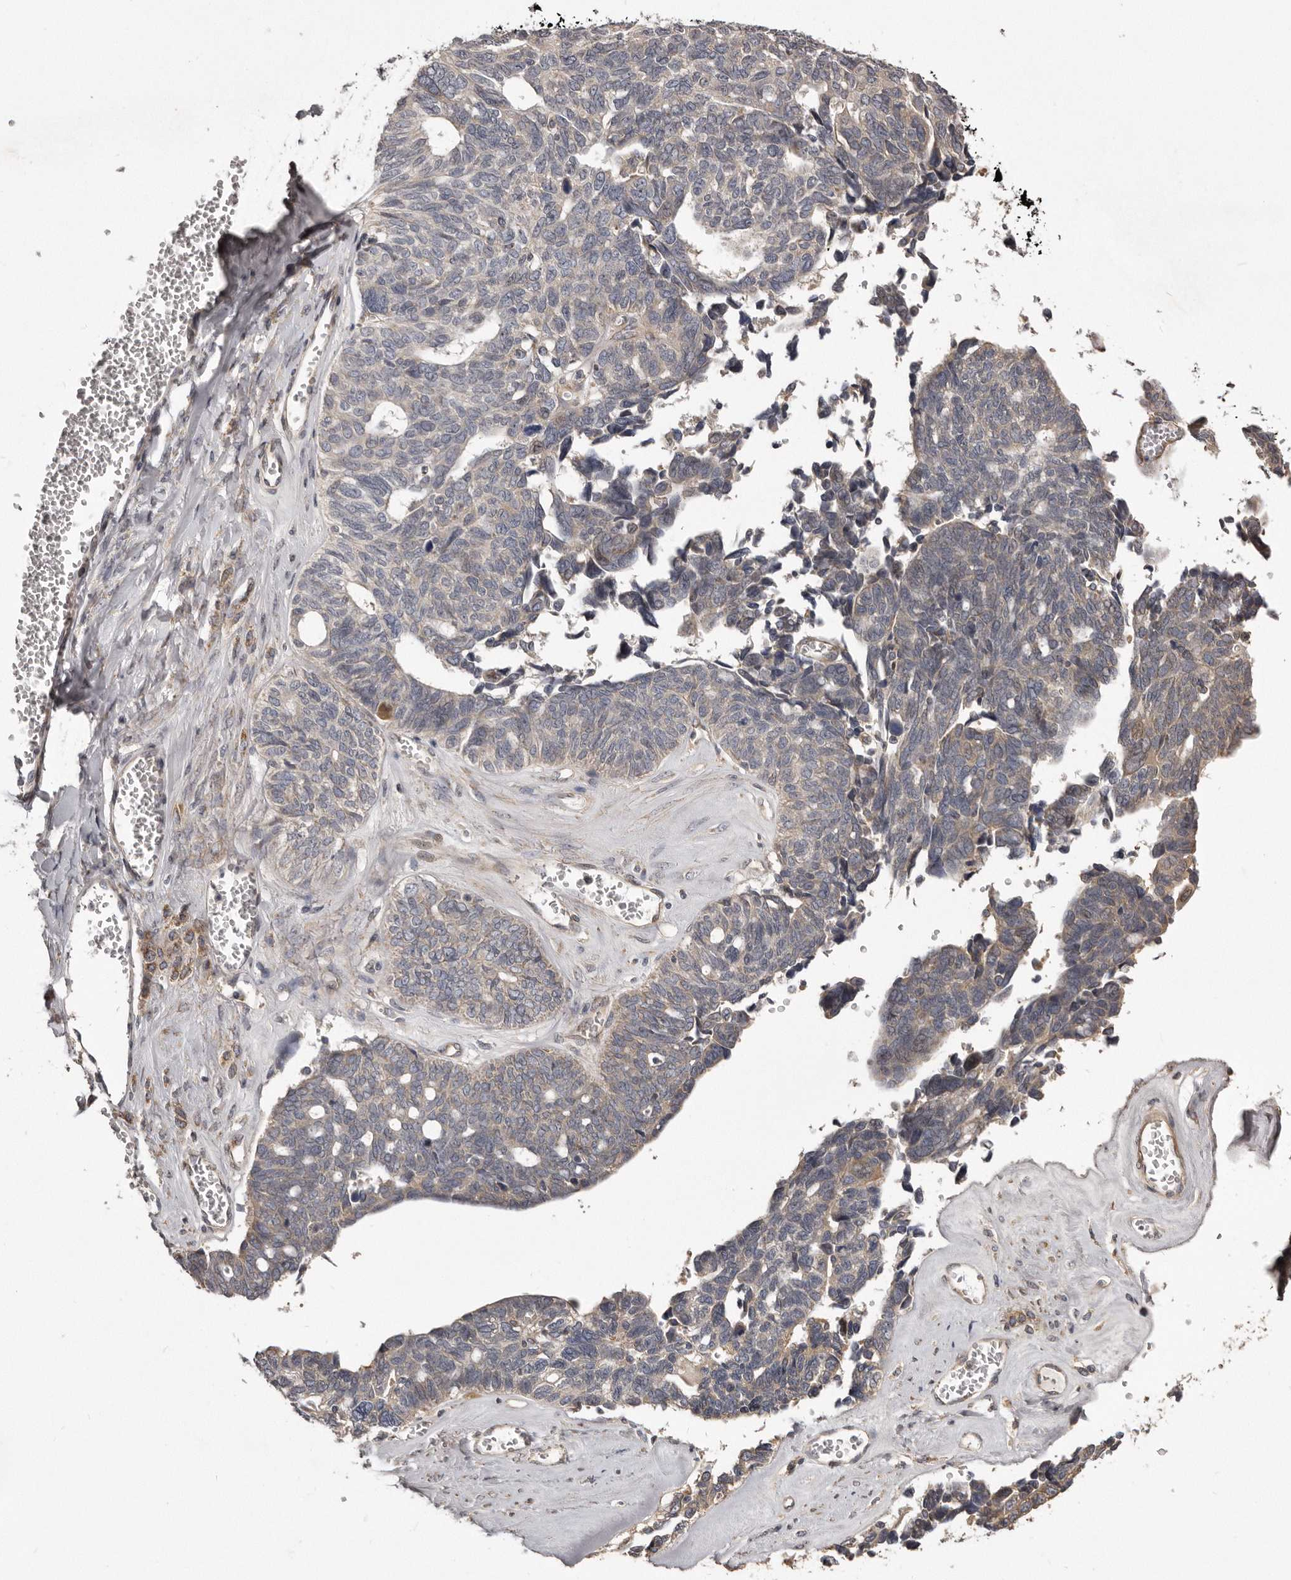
{"staining": {"intensity": "weak", "quantity": "<25%", "location": "cytoplasmic/membranous"}, "tissue": "ovarian cancer", "cell_type": "Tumor cells", "image_type": "cancer", "snomed": [{"axis": "morphology", "description": "Cystadenocarcinoma, serous, NOS"}, {"axis": "topography", "description": "Ovary"}], "caption": "Histopathology image shows no protein staining in tumor cells of ovarian serous cystadenocarcinoma tissue. The staining is performed using DAB brown chromogen with nuclei counter-stained in using hematoxylin.", "gene": "ARMCX1", "patient": {"sex": "female", "age": 79}}